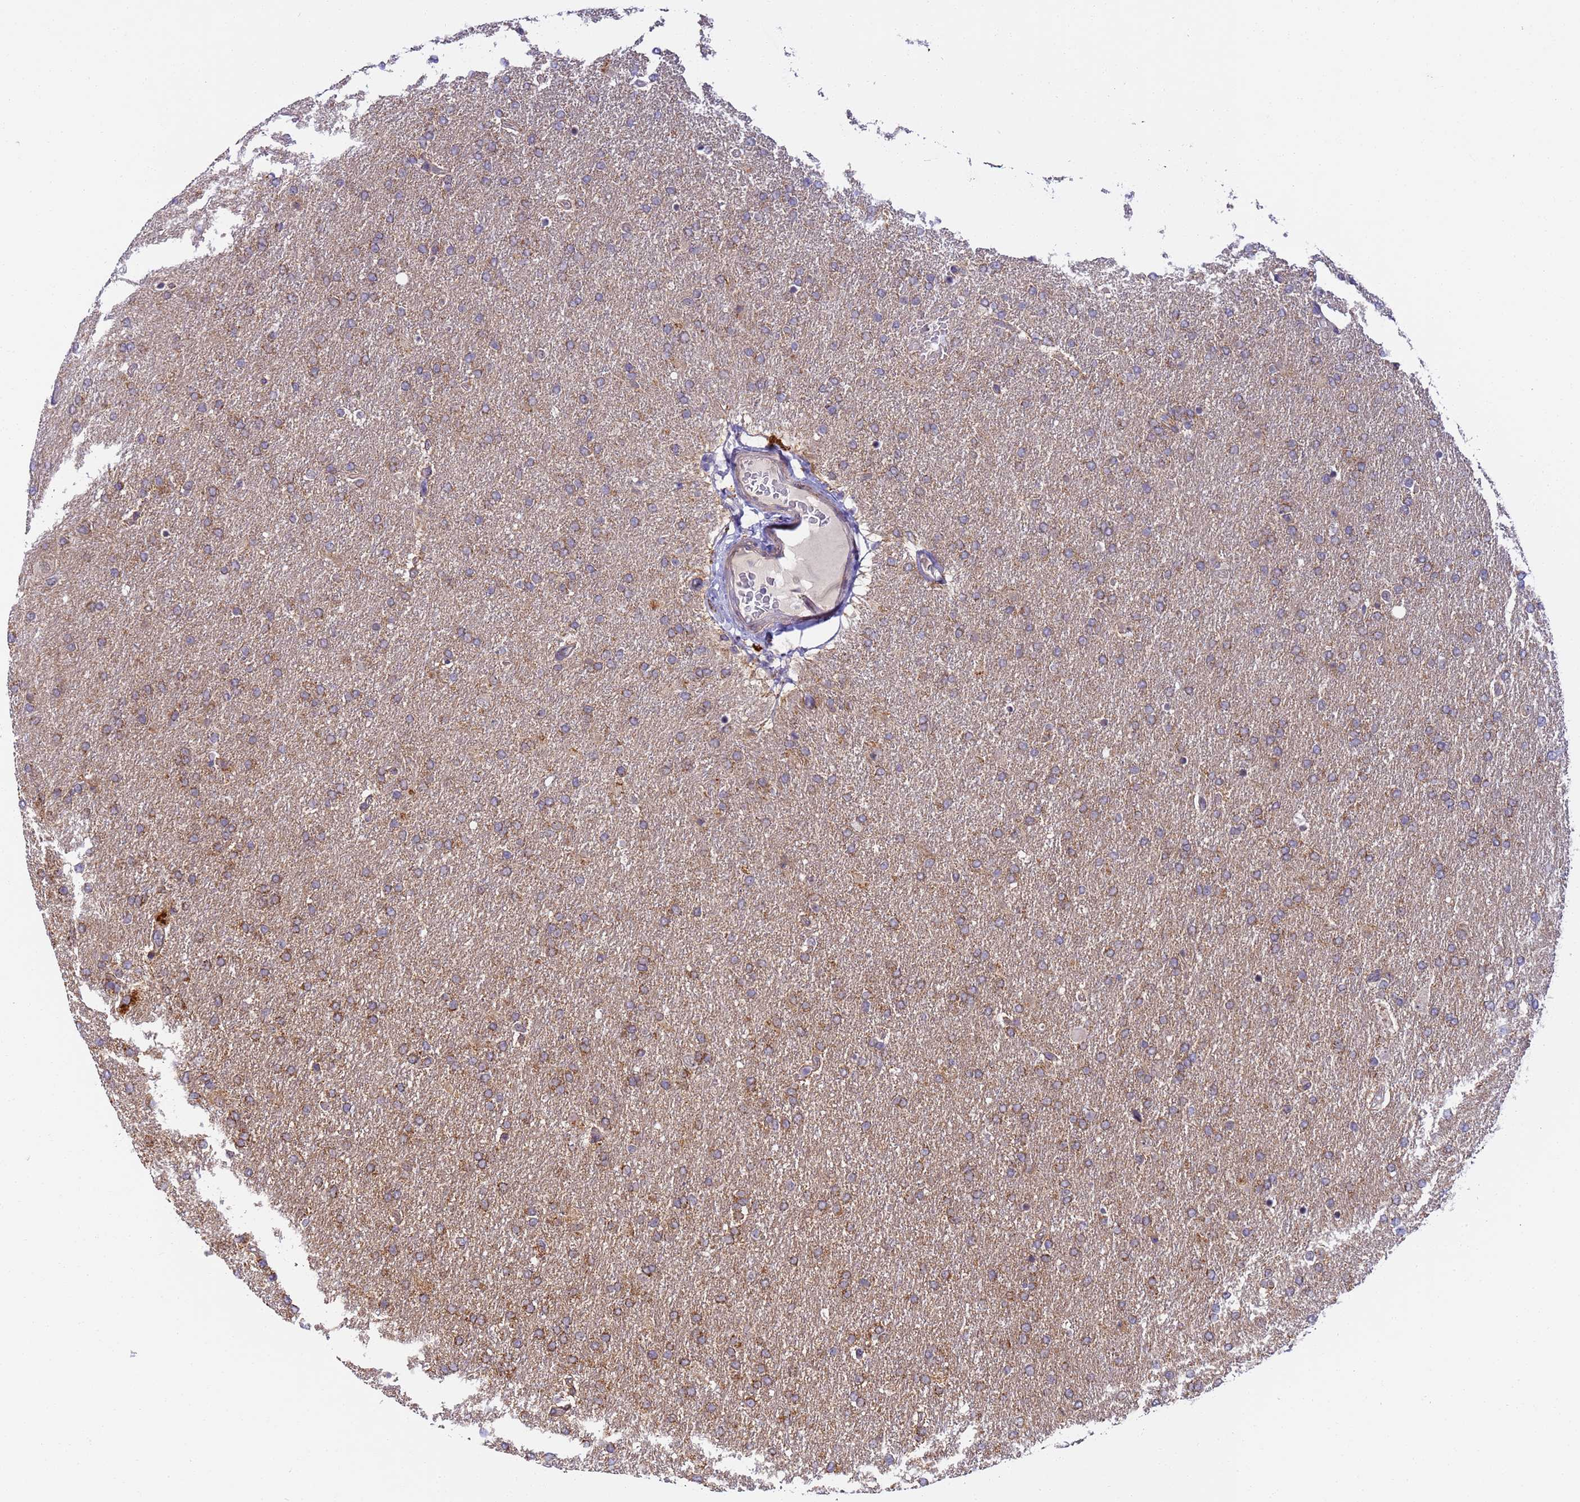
{"staining": {"intensity": "moderate", "quantity": ">75%", "location": "cytoplasmic/membranous"}, "tissue": "glioma", "cell_type": "Tumor cells", "image_type": "cancer", "snomed": [{"axis": "morphology", "description": "Glioma, malignant, High grade"}, {"axis": "topography", "description": "Brain"}], "caption": "A brown stain highlights moderate cytoplasmic/membranous expression of a protein in human malignant high-grade glioma tumor cells.", "gene": "RAPGEF3", "patient": {"sex": "male", "age": 72}}